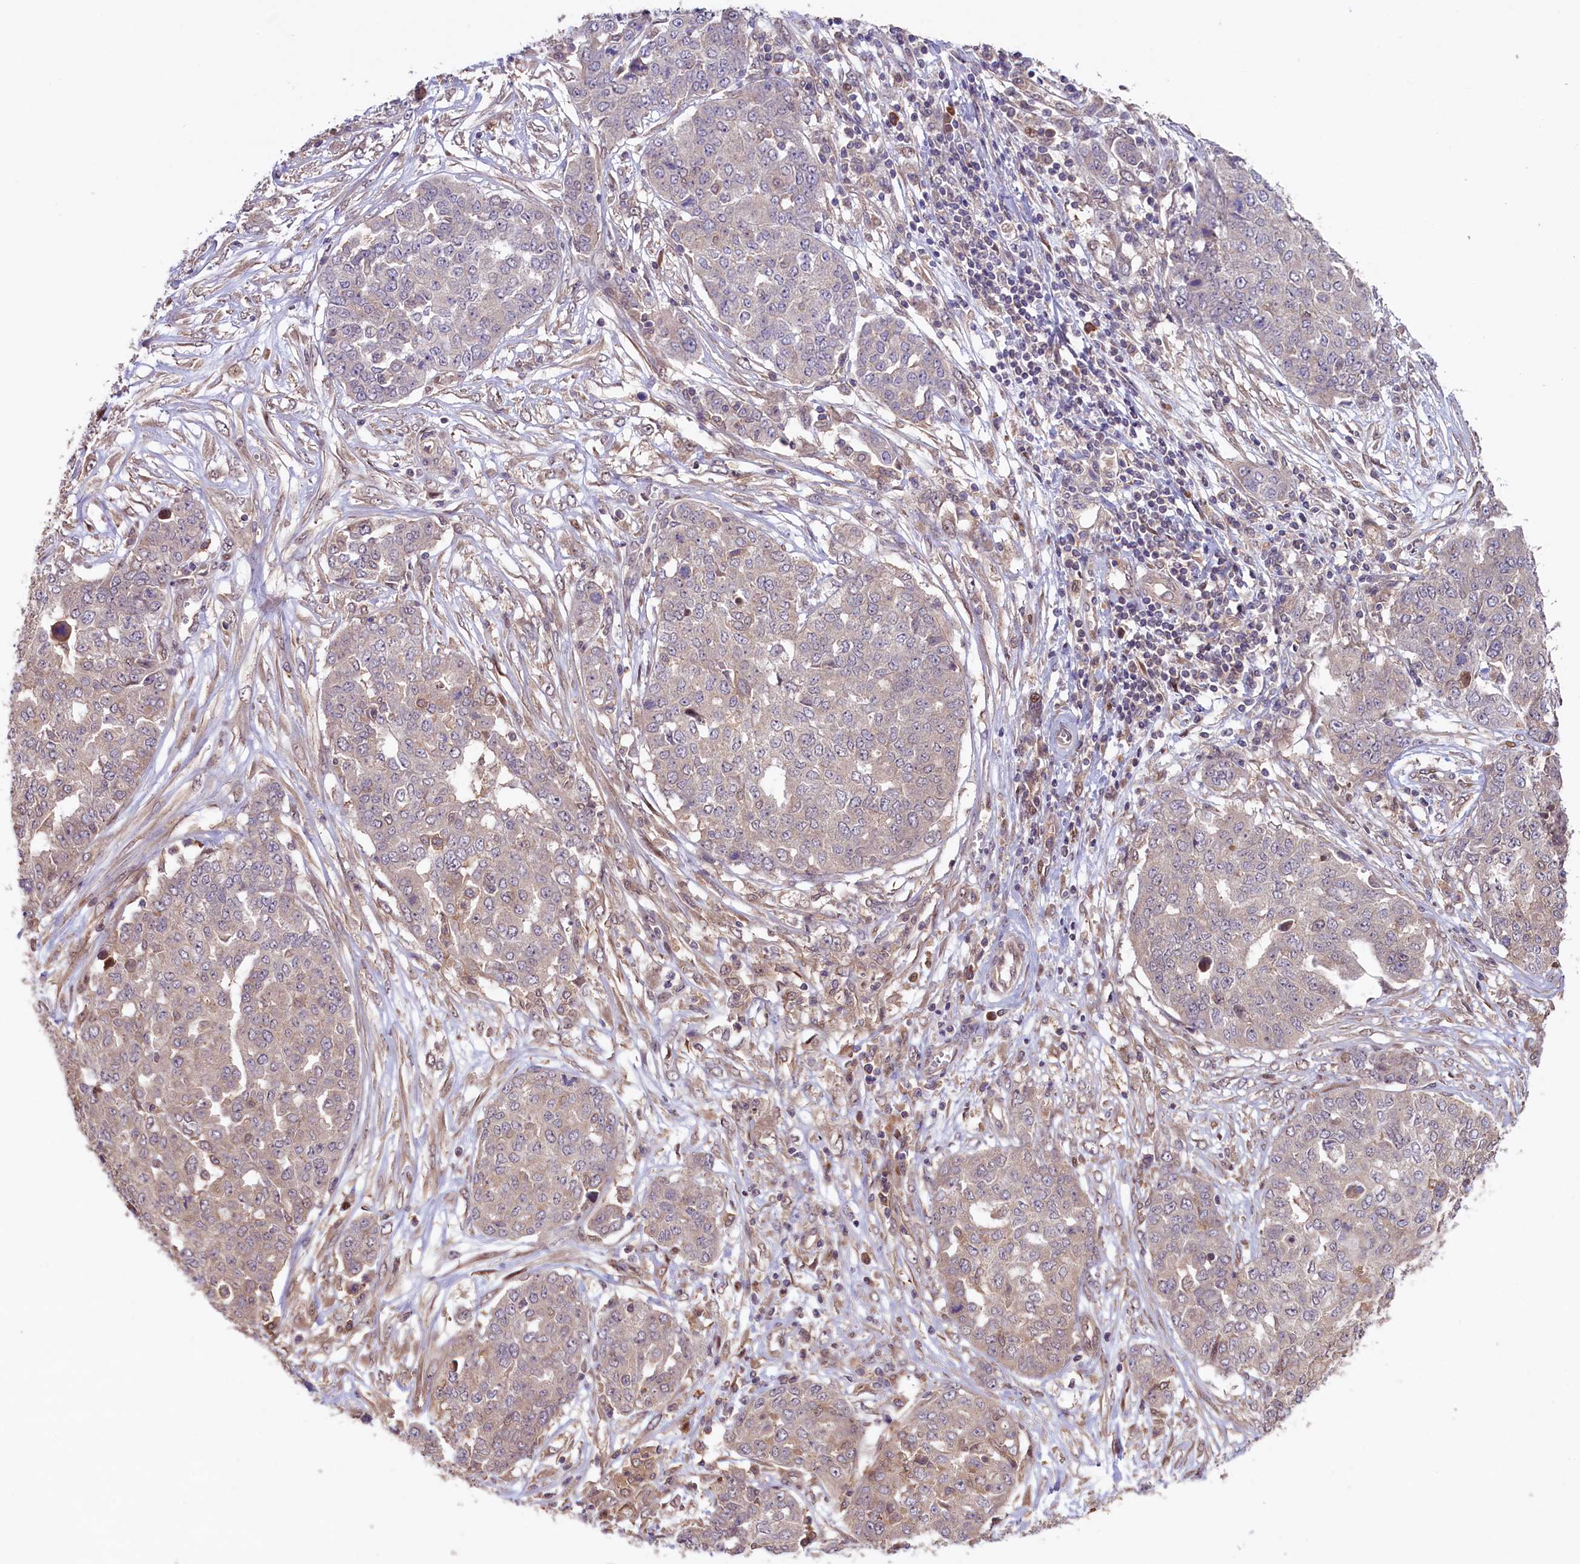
{"staining": {"intensity": "negative", "quantity": "none", "location": "none"}, "tissue": "ovarian cancer", "cell_type": "Tumor cells", "image_type": "cancer", "snomed": [{"axis": "morphology", "description": "Cystadenocarcinoma, serous, NOS"}, {"axis": "topography", "description": "Soft tissue"}, {"axis": "topography", "description": "Ovary"}], "caption": "Image shows no protein positivity in tumor cells of ovarian cancer tissue.", "gene": "RIC8A", "patient": {"sex": "female", "age": 57}}